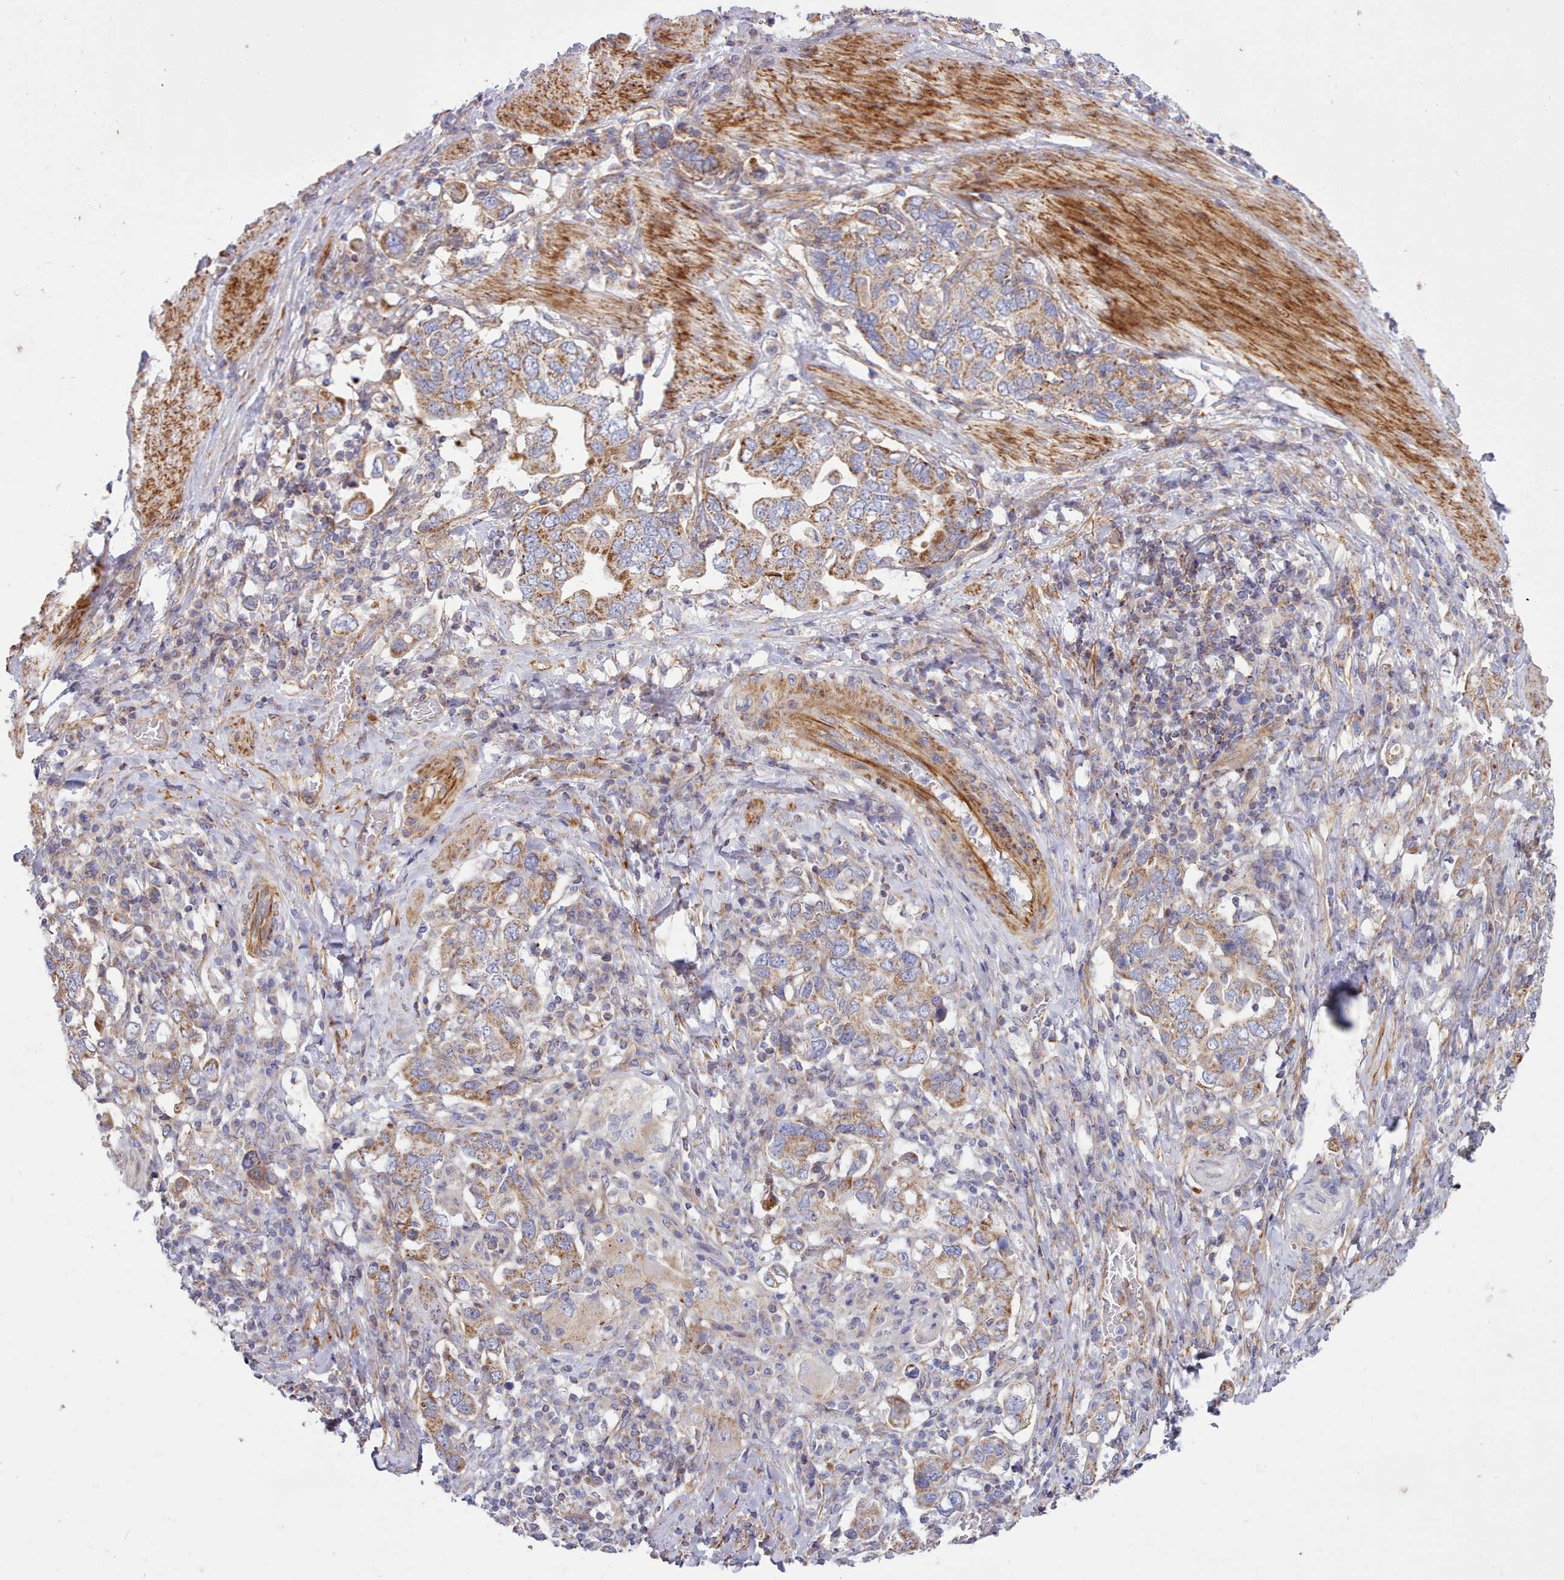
{"staining": {"intensity": "moderate", "quantity": ">75%", "location": "cytoplasmic/membranous"}, "tissue": "stomach cancer", "cell_type": "Tumor cells", "image_type": "cancer", "snomed": [{"axis": "morphology", "description": "Adenocarcinoma, NOS"}, {"axis": "topography", "description": "Stomach, upper"}, {"axis": "topography", "description": "Stomach"}], "caption": "Protein analysis of stomach adenocarcinoma tissue displays moderate cytoplasmic/membranous positivity in approximately >75% of tumor cells. The staining is performed using DAB brown chromogen to label protein expression. The nuclei are counter-stained blue using hematoxylin.", "gene": "MRPL21", "patient": {"sex": "male", "age": 62}}